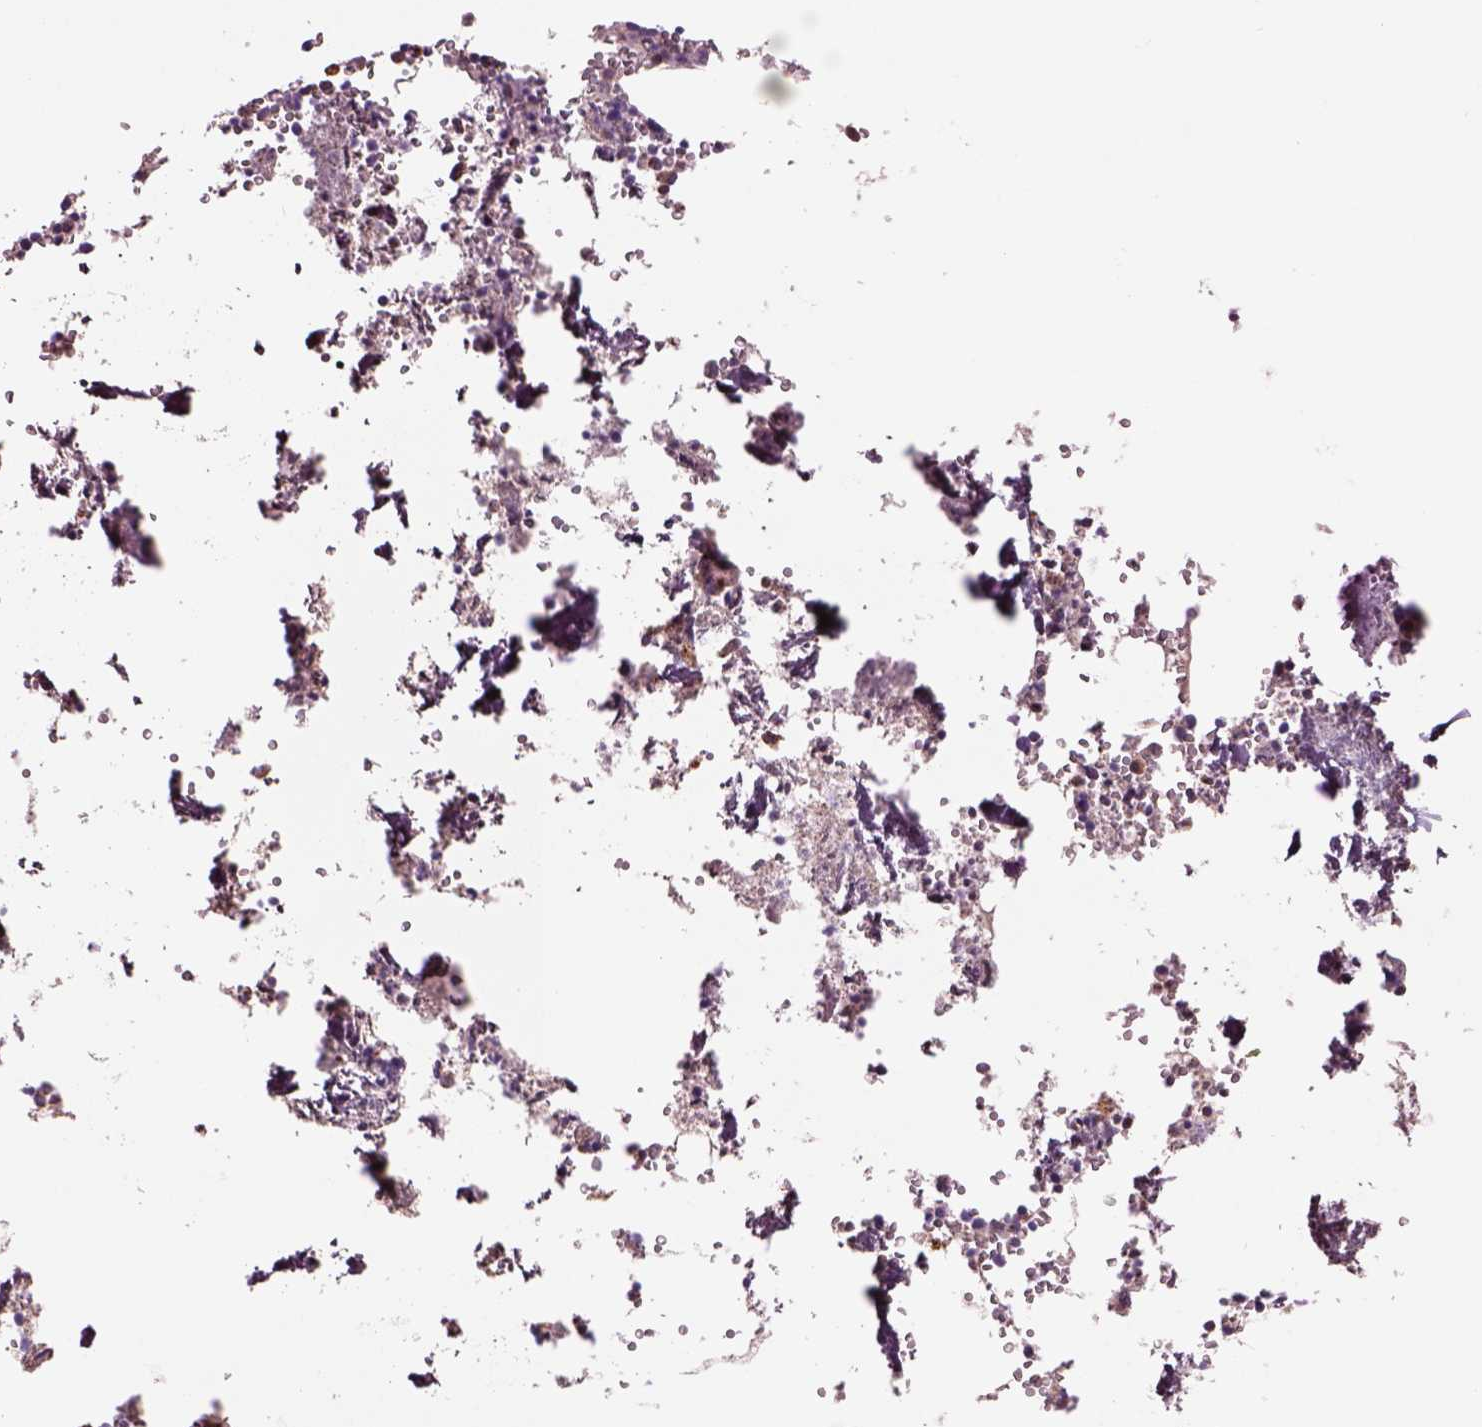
{"staining": {"intensity": "moderate", "quantity": "25%-75%", "location": "cytoplasmic/membranous"}, "tissue": "bone marrow", "cell_type": "Hematopoietic cells", "image_type": "normal", "snomed": [{"axis": "morphology", "description": "Normal tissue, NOS"}, {"axis": "topography", "description": "Bone marrow"}], "caption": "DAB (3,3'-diaminobenzidine) immunohistochemical staining of unremarkable bone marrow exhibits moderate cytoplasmic/membranous protein positivity in approximately 25%-75% of hematopoietic cells.", "gene": "SLC25A24", "patient": {"sex": "male", "age": 54}}